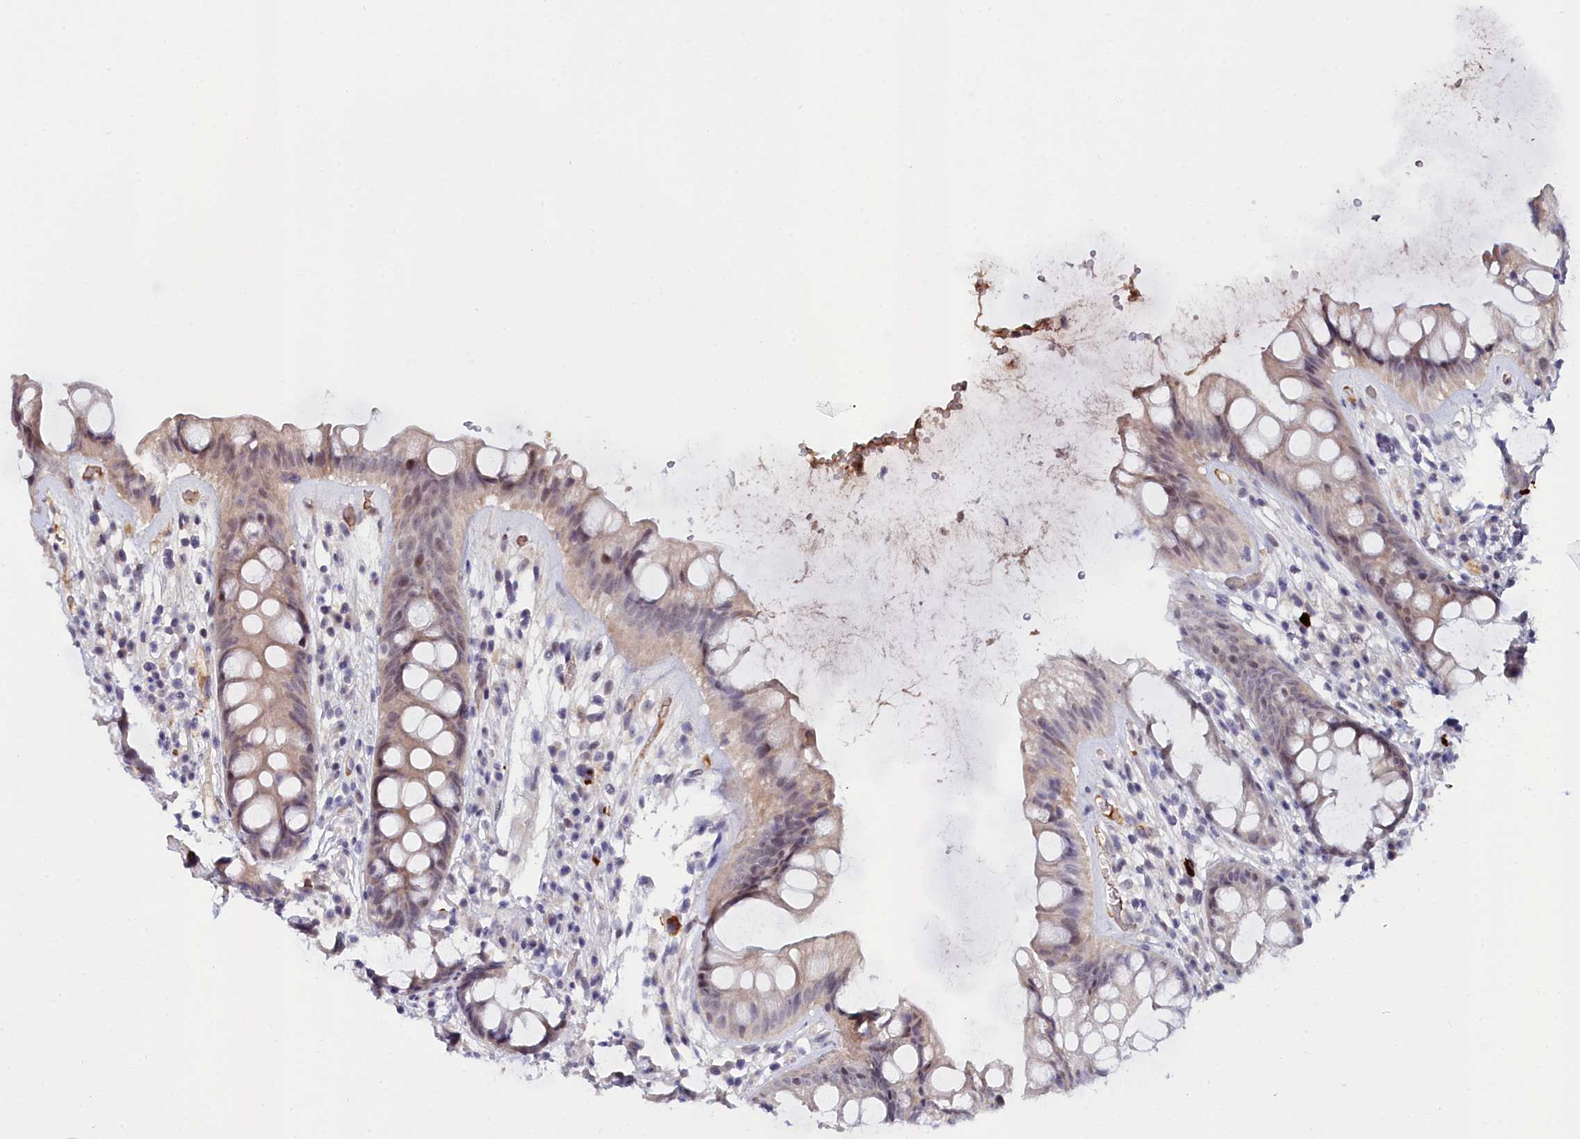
{"staining": {"intensity": "moderate", "quantity": "25%-75%", "location": "cytoplasmic/membranous,nuclear"}, "tissue": "rectum", "cell_type": "Glandular cells", "image_type": "normal", "snomed": [{"axis": "morphology", "description": "Normal tissue, NOS"}, {"axis": "topography", "description": "Rectum"}], "caption": "Approximately 25%-75% of glandular cells in normal human rectum exhibit moderate cytoplasmic/membranous,nuclear protein positivity as visualized by brown immunohistochemical staining.", "gene": "KCTD18", "patient": {"sex": "male", "age": 74}}